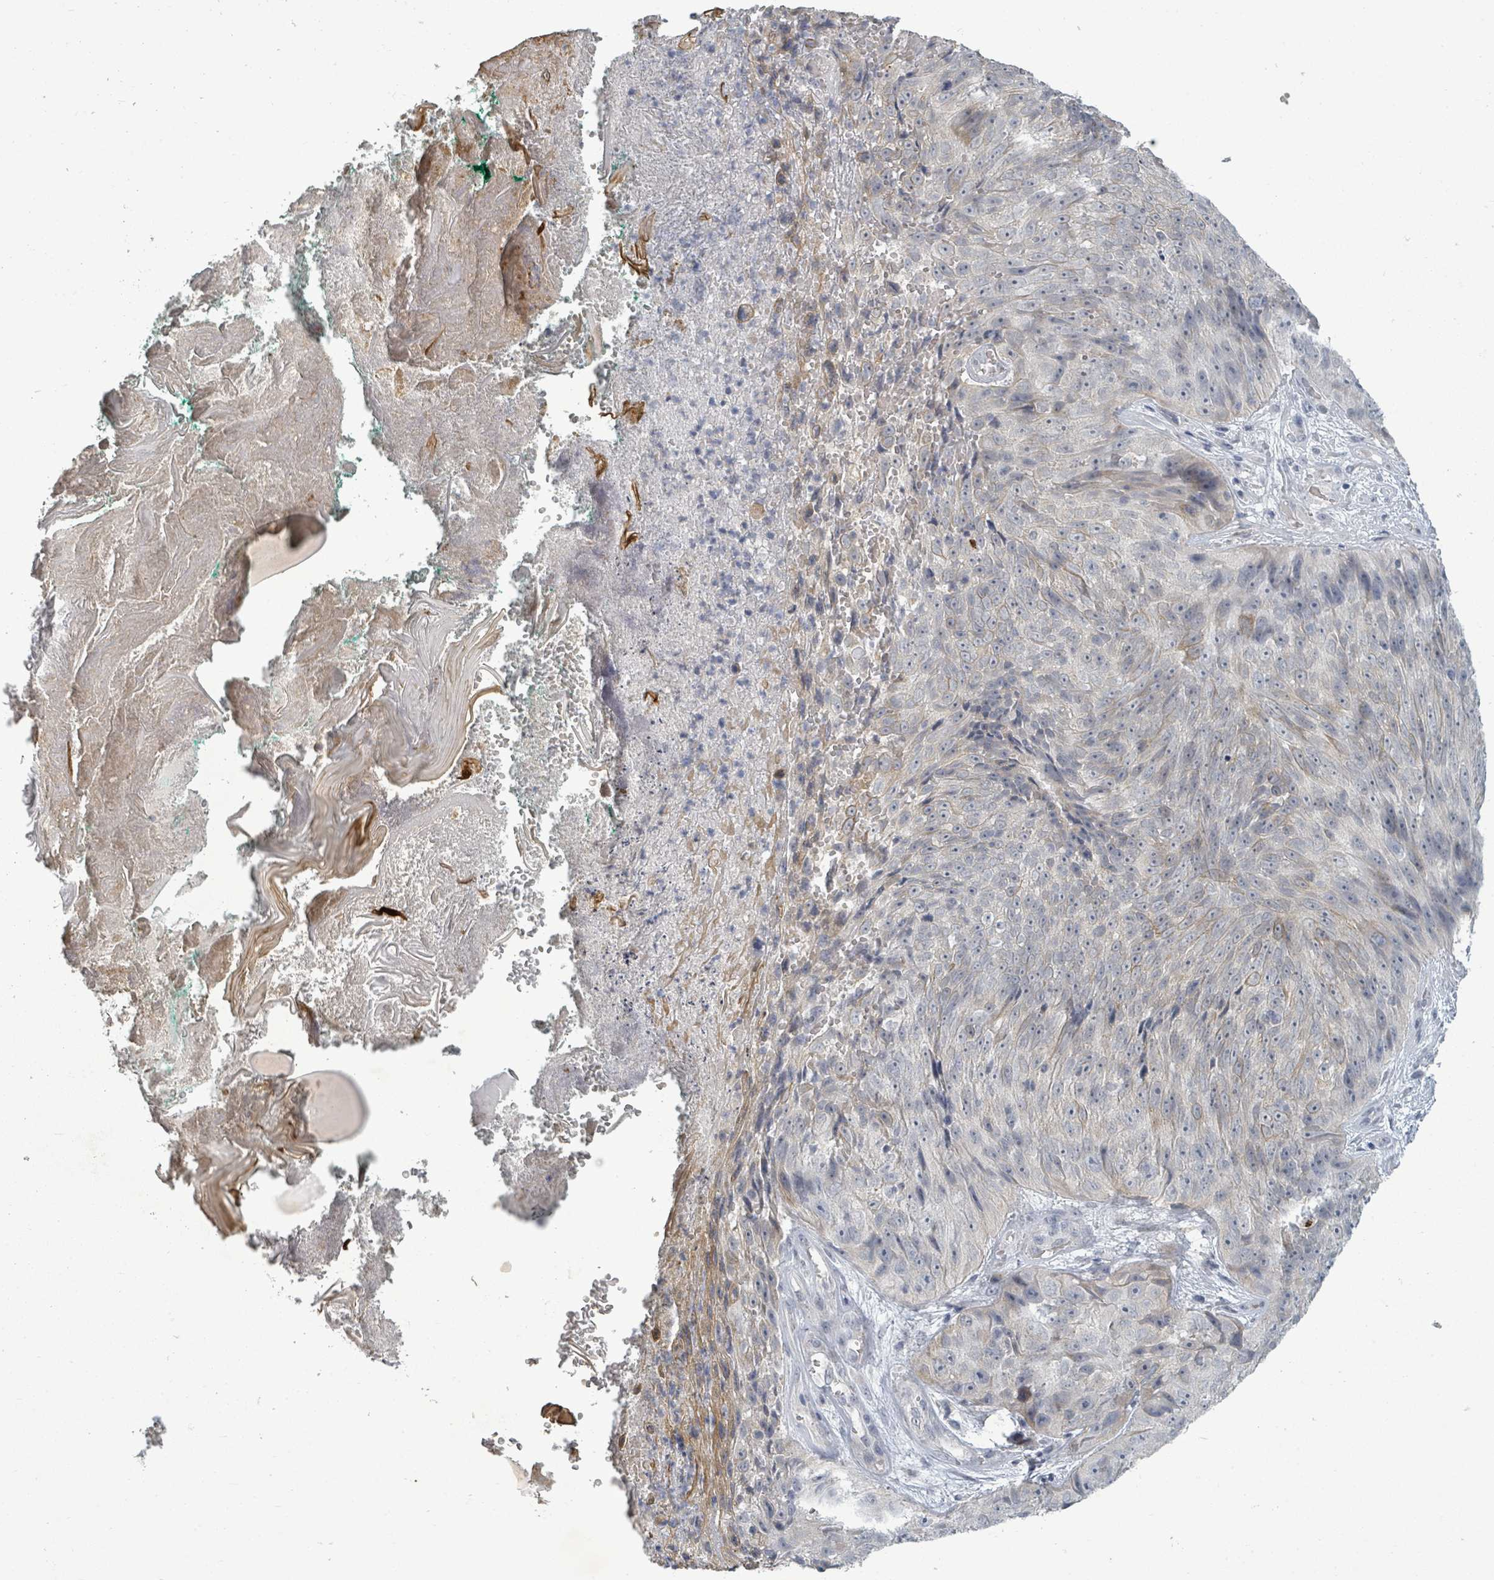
{"staining": {"intensity": "weak", "quantity": "<25%", "location": "cytoplasmic/membranous"}, "tissue": "skin cancer", "cell_type": "Tumor cells", "image_type": "cancer", "snomed": [{"axis": "morphology", "description": "Squamous cell carcinoma, NOS"}, {"axis": "topography", "description": "Skin"}], "caption": "This image is of skin cancer stained with IHC to label a protein in brown with the nuclei are counter-stained blue. There is no expression in tumor cells.", "gene": "PTPN20", "patient": {"sex": "female", "age": 87}}